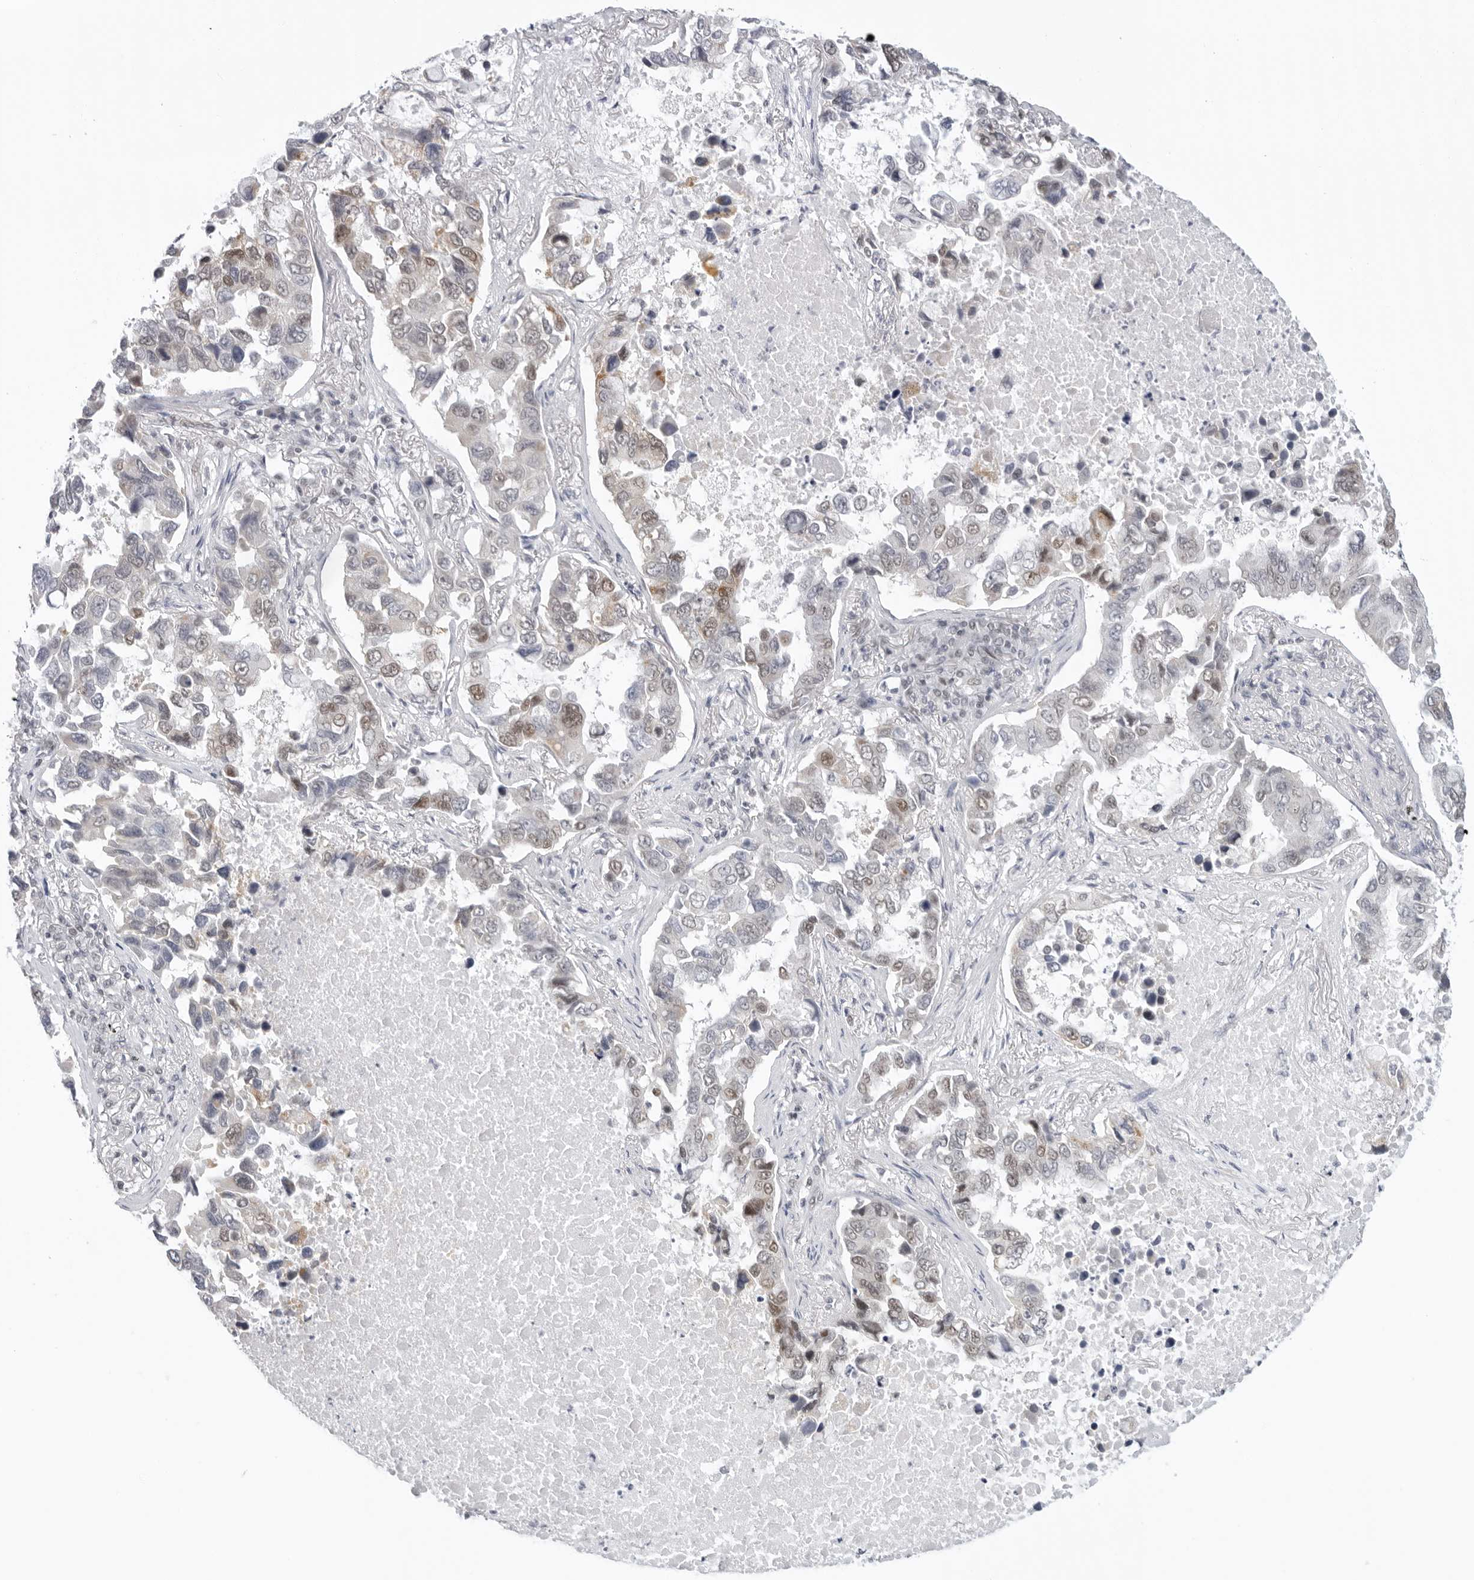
{"staining": {"intensity": "moderate", "quantity": "<25%", "location": "nuclear"}, "tissue": "lung cancer", "cell_type": "Tumor cells", "image_type": "cancer", "snomed": [{"axis": "morphology", "description": "Adenocarcinoma, NOS"}, {"axis": "topography", "description": "Lung"}], "caption": "Immunohistochemical staining of lung cancer shows low levels of moderate nuclear positivity in approximately <25% of tumor cells.", "gene": "FOXK2", "patient": {"sex": "male", "age": 64}}